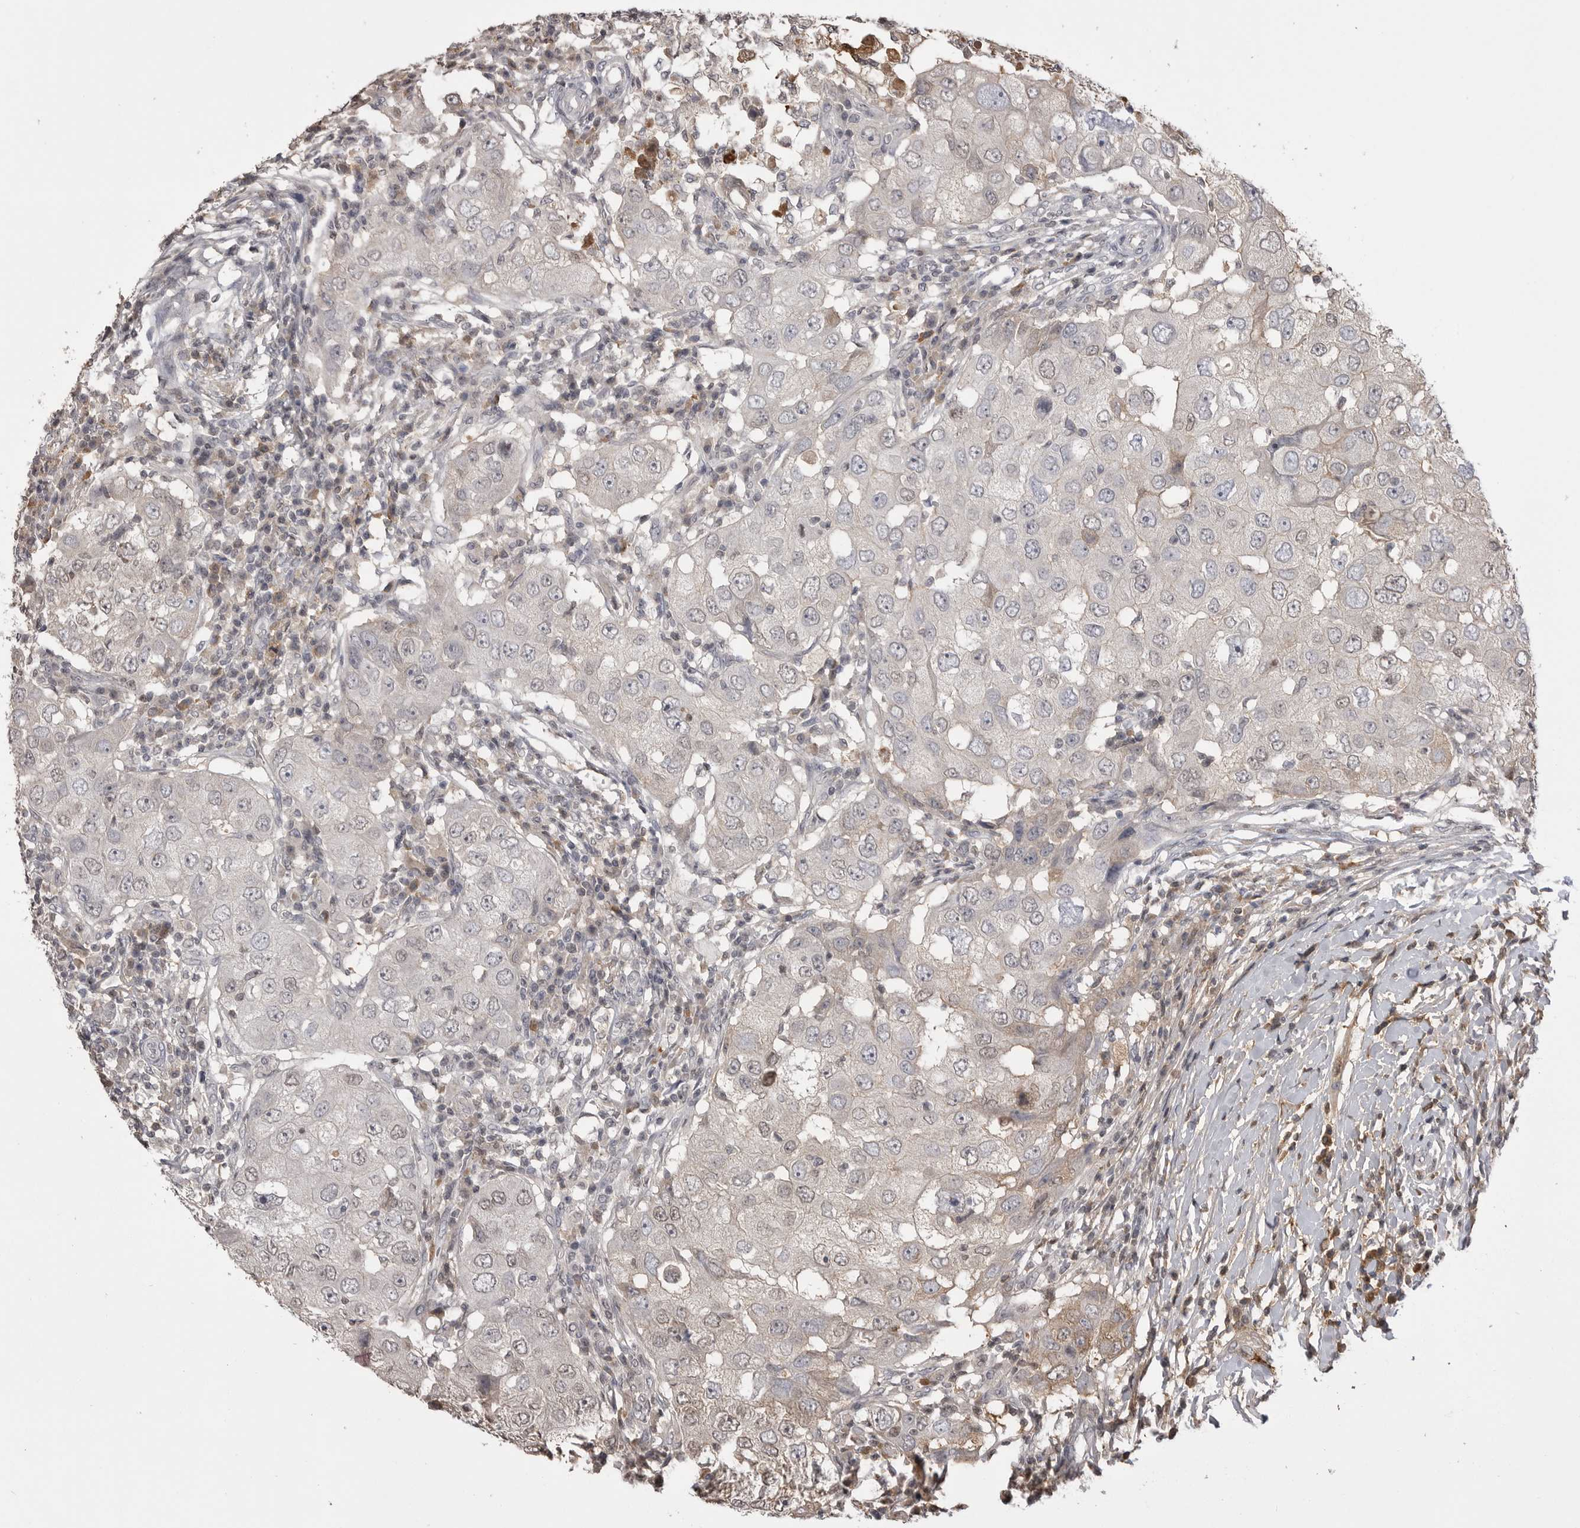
{"staining": {"intensity": "weak", "quantity": "<25%", "location": "cytoplasmic/membranous"}, "tissue": "breast cancer", "cell_type": "Tumor cells", "image_type": "cancer", "snomed": [{"axis": "morphology", "description": "Duct carcinoma"}, {"axis": "topography", "description": "Breast"}], "caption": "Immunohistochemistry histopathology image of breast cancer (intraductal carcinoma) stained for a protein (brown), which demonstrates no positivity in tumor cells.", "gene": "AHSG", "patient": {"sex": "female", "age": 27}}